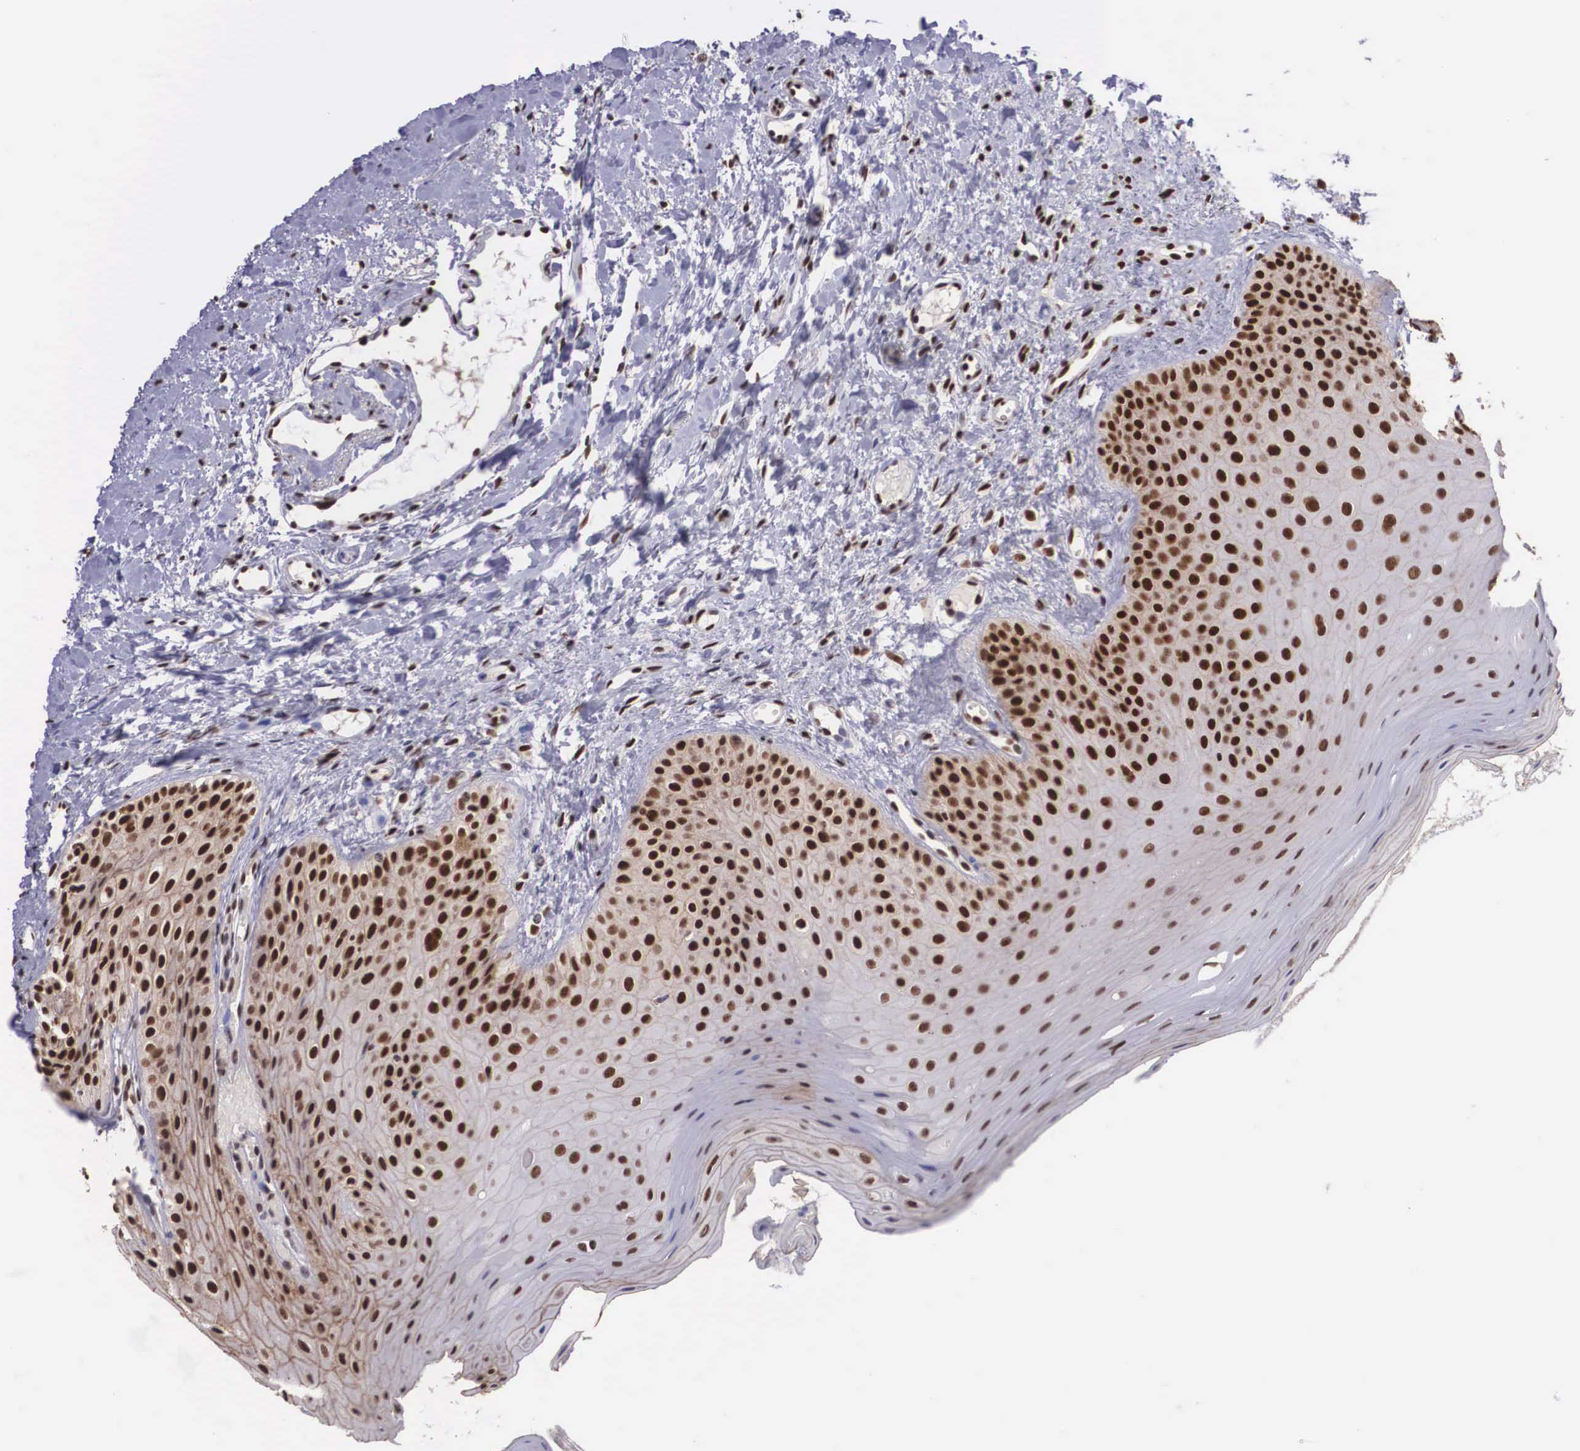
{"staining": {"intensity": "strong", "quantity": ">75%", "location": "nuclear"}, "tissue": "oral mucosa", "cell_type": "Squamous epithelial cells", "image_type": "normal", "snomed": [{"axis": "morphology", "description": "Normal tissue, NOS"}, {"axis": "topography", "description": "Oral tissue"}], "caption": "Immunohistochemical staining of unremarkable oral mucosa demonstrates strong nuclear protein positivity in approximately >75% of squamous epithelial cells.", "gene": "POLR2F", "patient": {"sex": "female", "age": 23}}